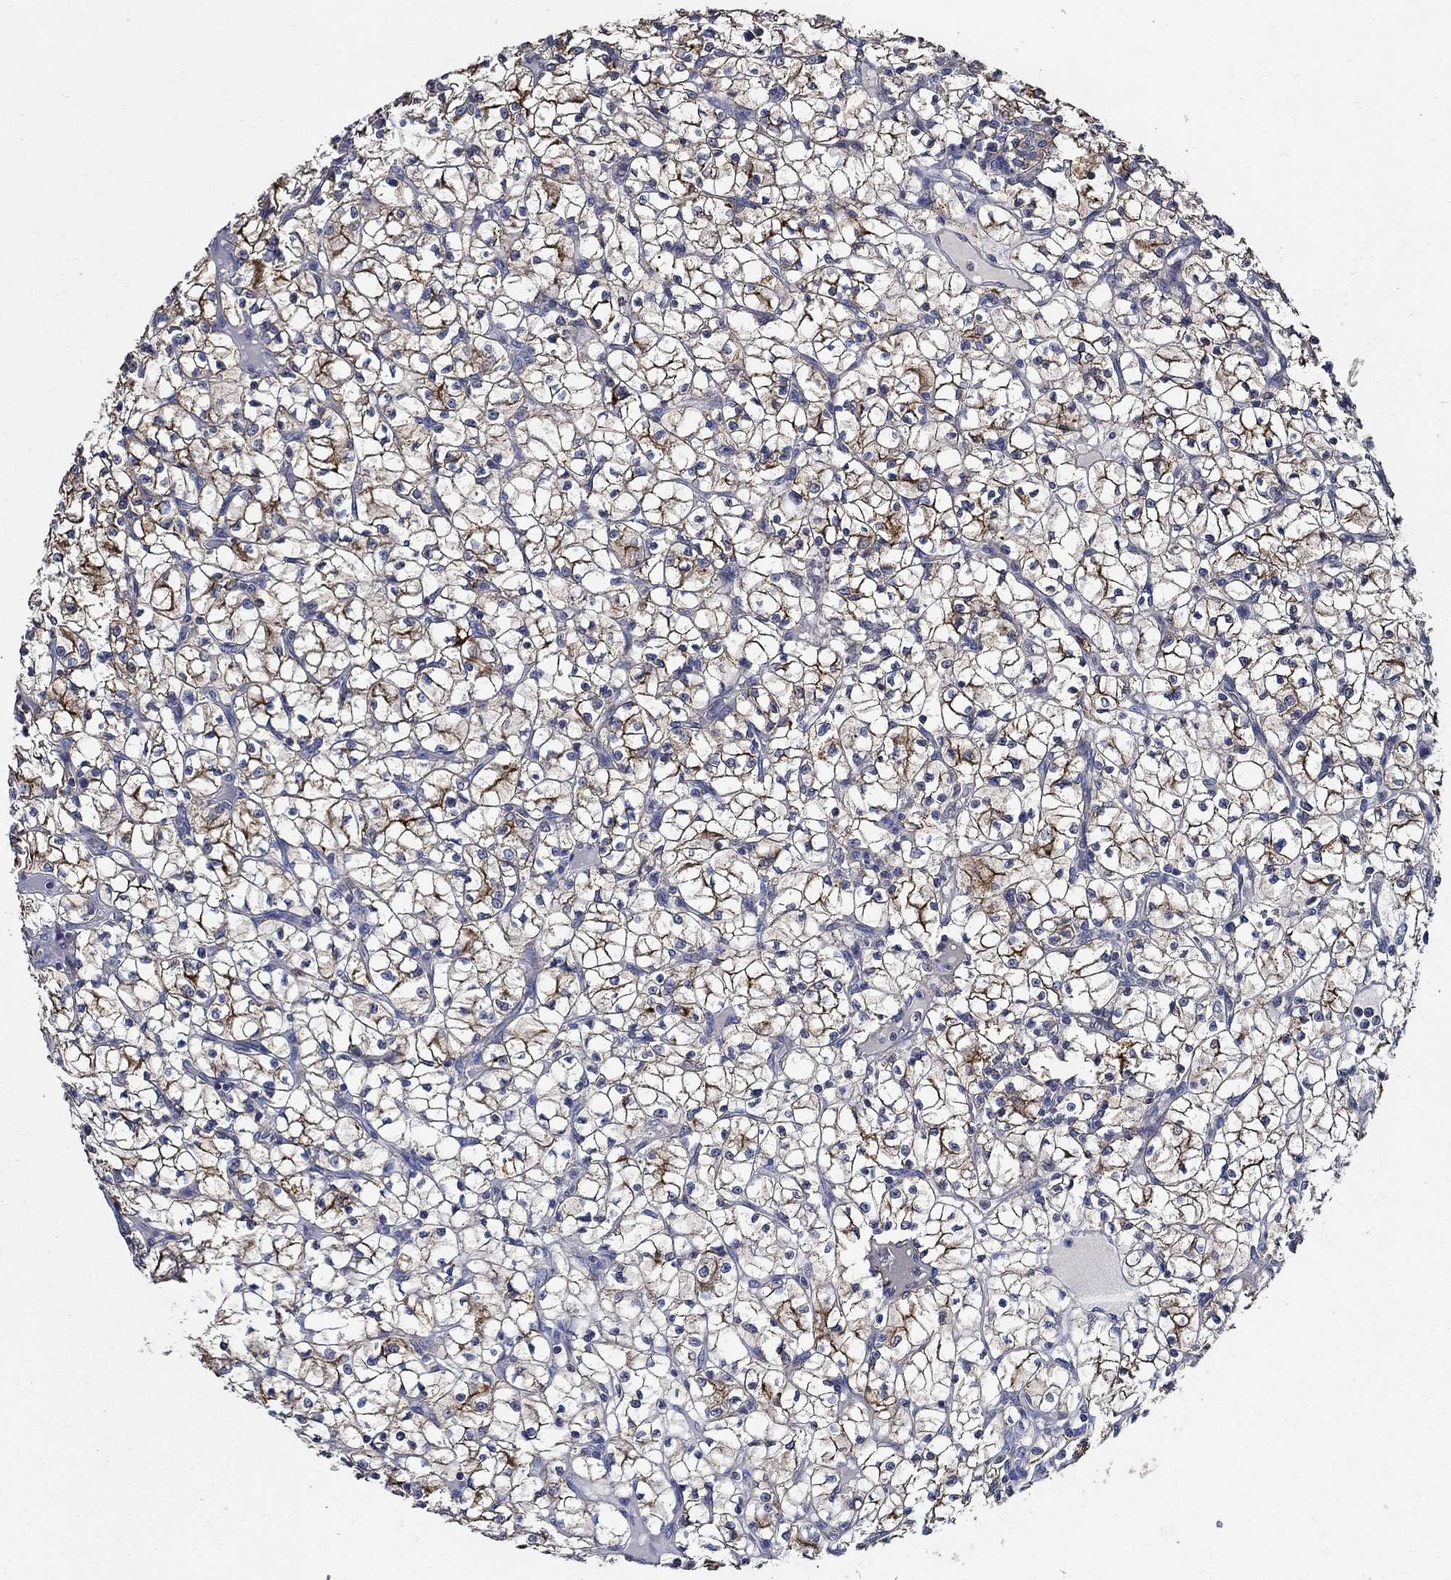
{"staining": {"intensity": "strong", "quantity": ">75%", "location": "cytoplasmic/membranous"}, "tissue": "renal cancer", "cell_type": "Tumor cells", "image_type": "cancer", "snomed": [{"axis": "morphology", "description": "Adenocarcinoma, NOS"}, {"axis": "topography", "description": "Kidney"}], "caption": "A photomicrograph of renal cancer (adenocarcinoma) stained for a protein reveals strong cytoplasmic/membranous brown staining in tumor cells. Nuclei are stained in blue.", "gene": "WDR53", "patient": {"sex": "female", "age": 64}}